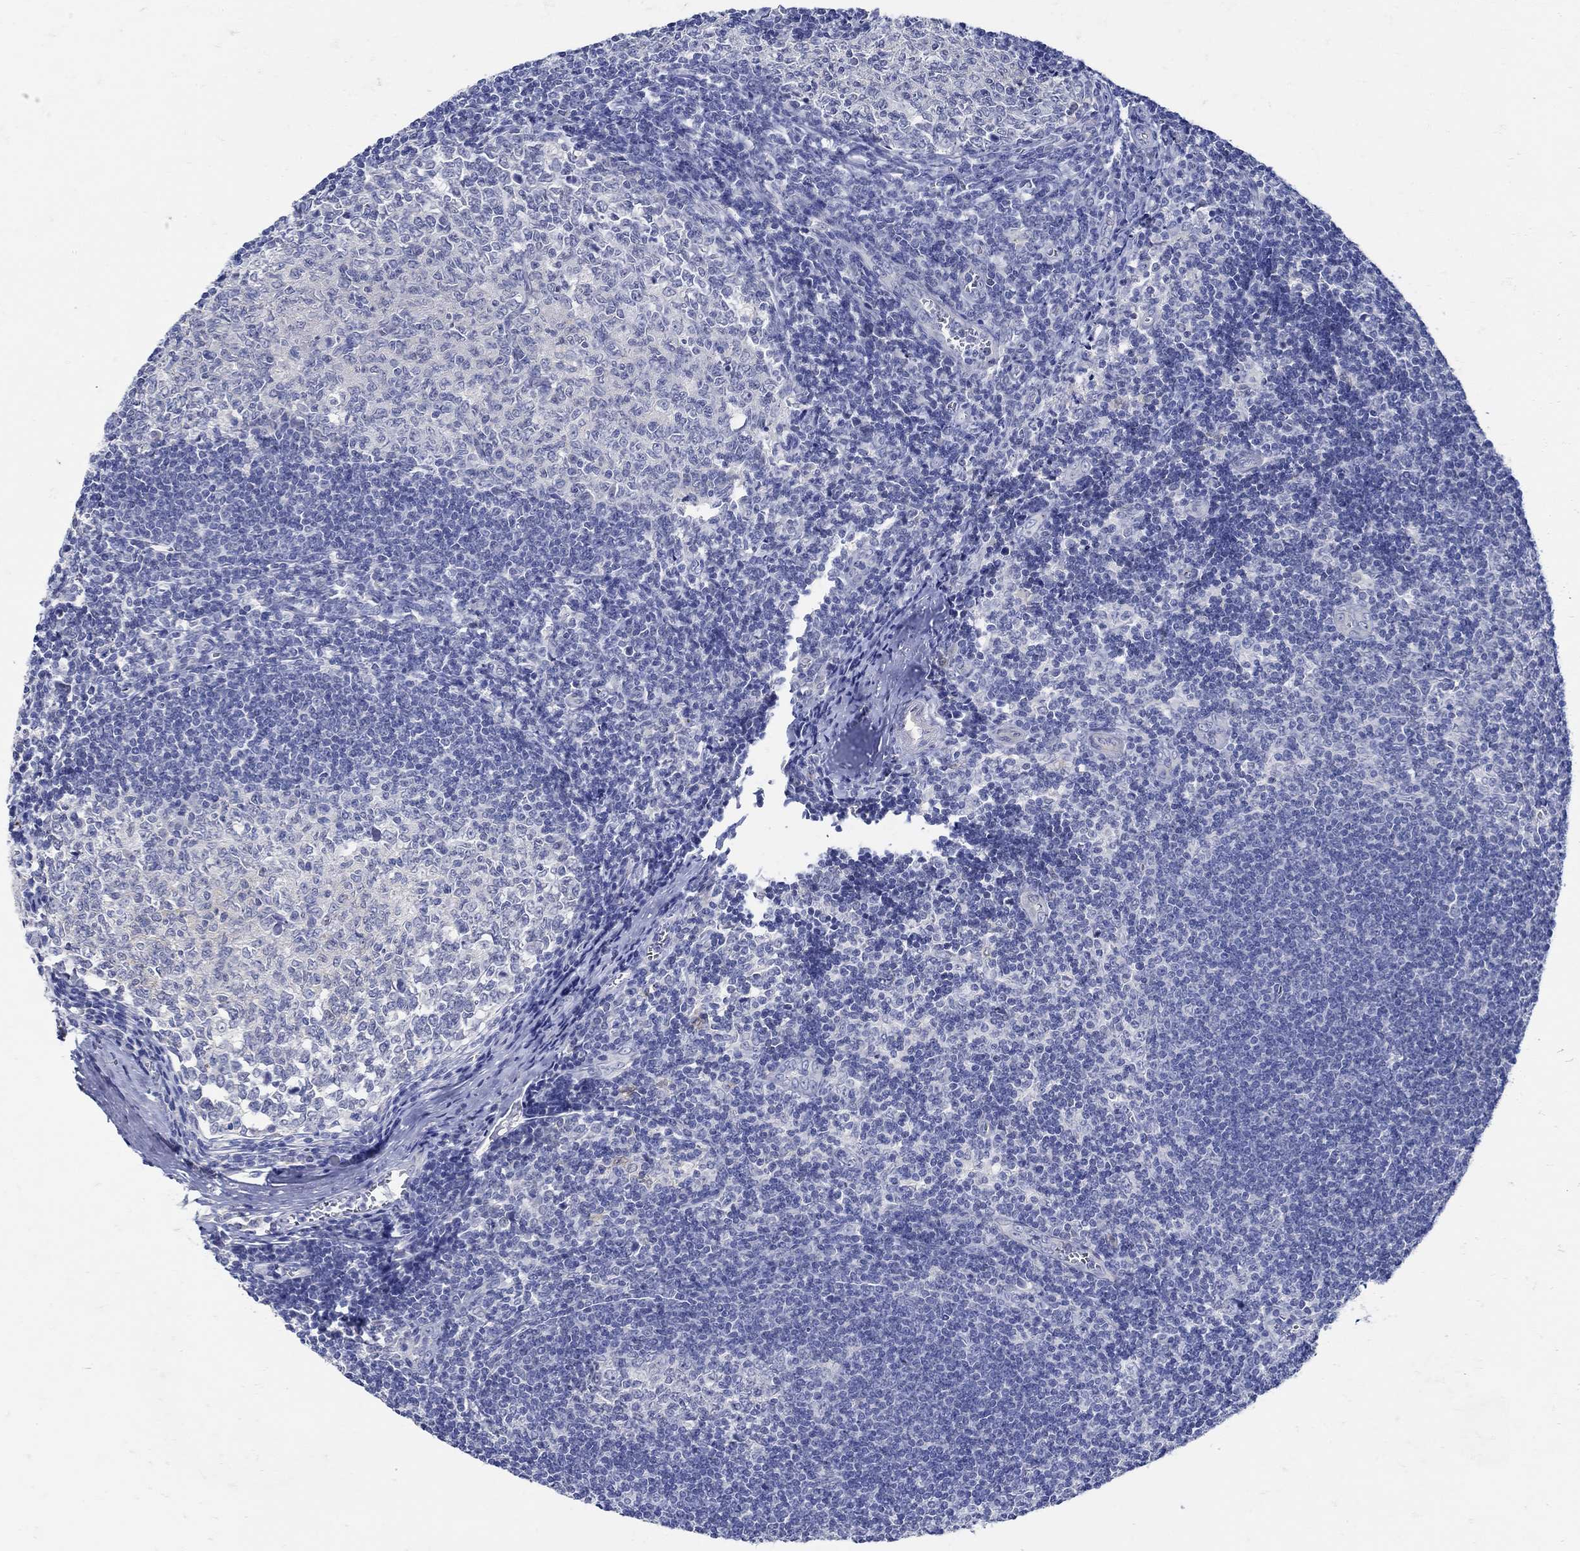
{"staining": {"intensity": "negative", "quantity": "none", "location": "none"}, "tissue": "tonsil", "cell_type": "Germinal center cells", "image_type": "normal", "snomed": [{"axis": "morphology", "description": "Normal tissue, NOS"}, {"axis": "topography", "description": "Tonsil"}], "caption": "This histopathology image is of benign tonsil stained with immunohistochemistry to label a protein in brown with the nuclei are counter-stained blue. There is no staining in germinal center cells. (DAB (3,3'-diaminobenzidine) immunohistochemistry (IHC), high magnification).", "gene": "NOS1", "patient": {"sex": "male", "age": 33}}